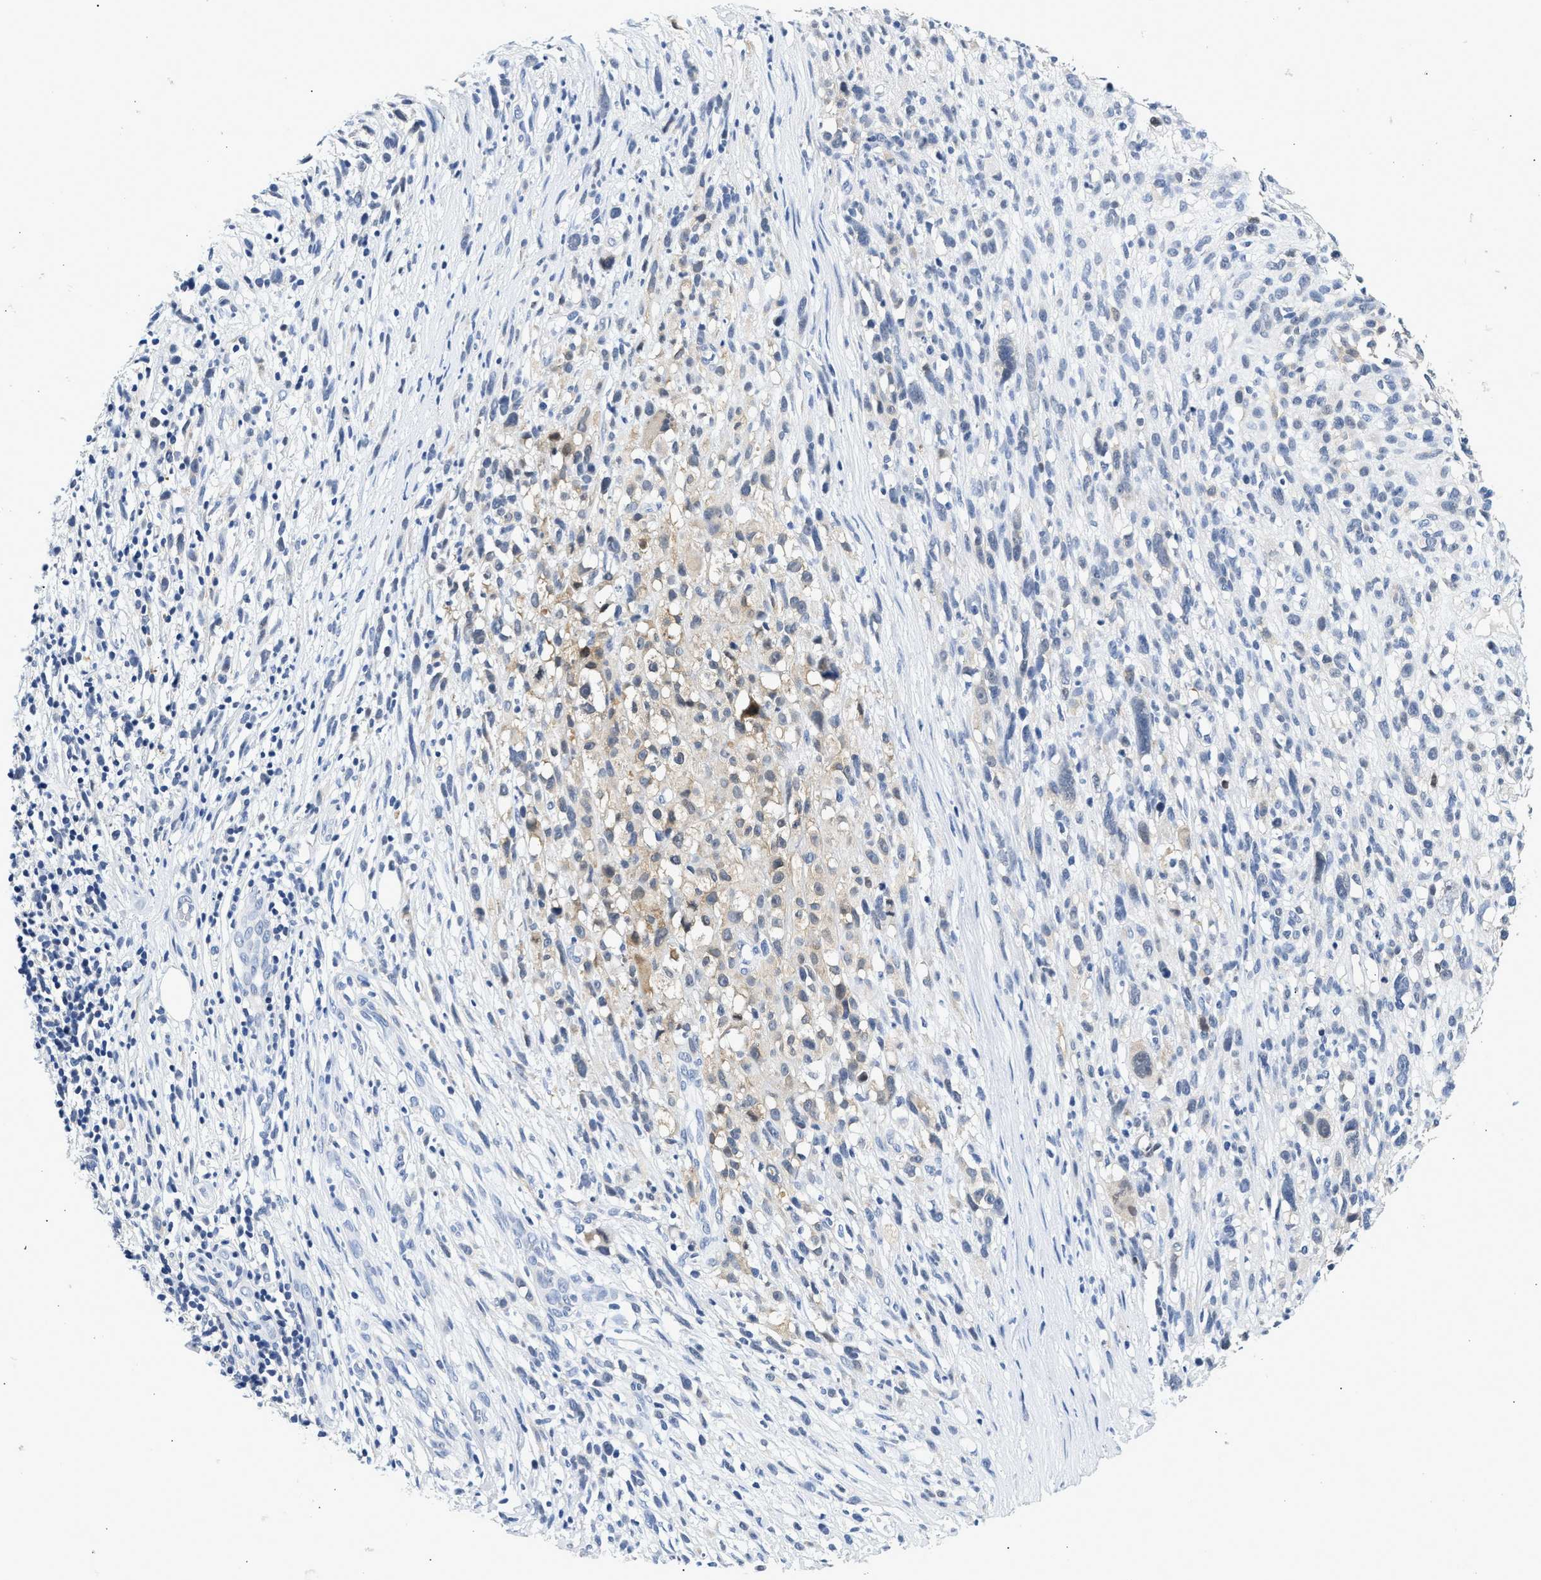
{"staining": {"intensity": "weak", "quantity": "<25%", "location": "cytoplasmic/membranous"}, "tissue": "melanoma", "cell_type": "Tumor cells", "image_type": "cancer", "snomed": [{"axis": "morphology", "description": "Malignant melanoma, NOS"}, {"axis": "topography", "description": "Skin"}], "caption": "There is no significant positivity in tumor cells of malignant melanoma.", "gene": "PPM1L", "patient": {"sex": "female", "age": 55}}